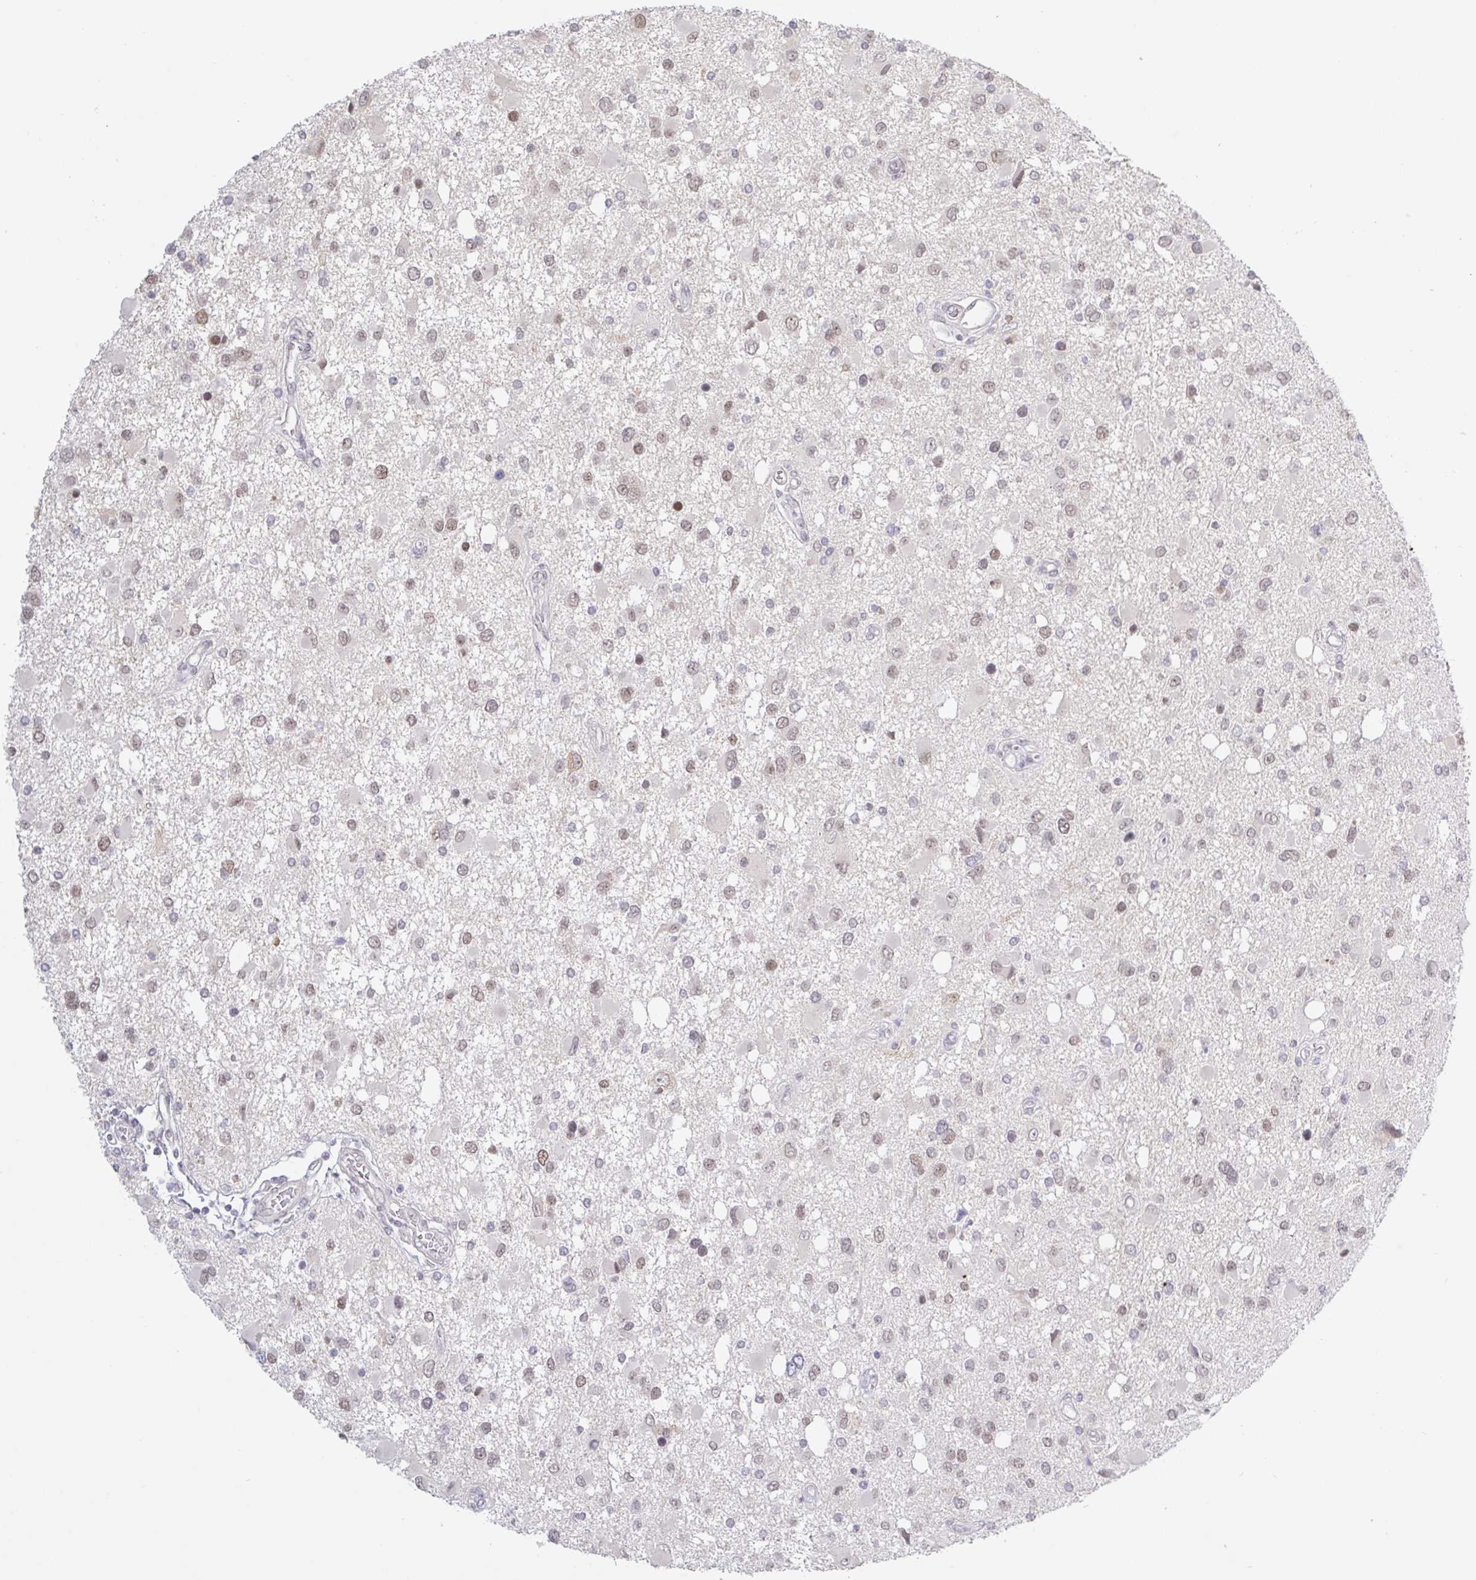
{"staining": {"intensity": "moderate", "quantity": "25%-75%", "location": "nuclear"}, "tissue": "glioma", "cell_type": "Tumor cells", "image_type": "cancer", "snomed": [{"axis": "morphology", "description": "Glioma, malignant, High grade"}, {"axis": "topography", "description": "Brain"}], "caption": "The image reveals staining of glioma, revealing moderate nuclear protein staining (brown color) within tumor cells.", "gene": "HYPK", "patient": {"sex": "male", "age": 53}}